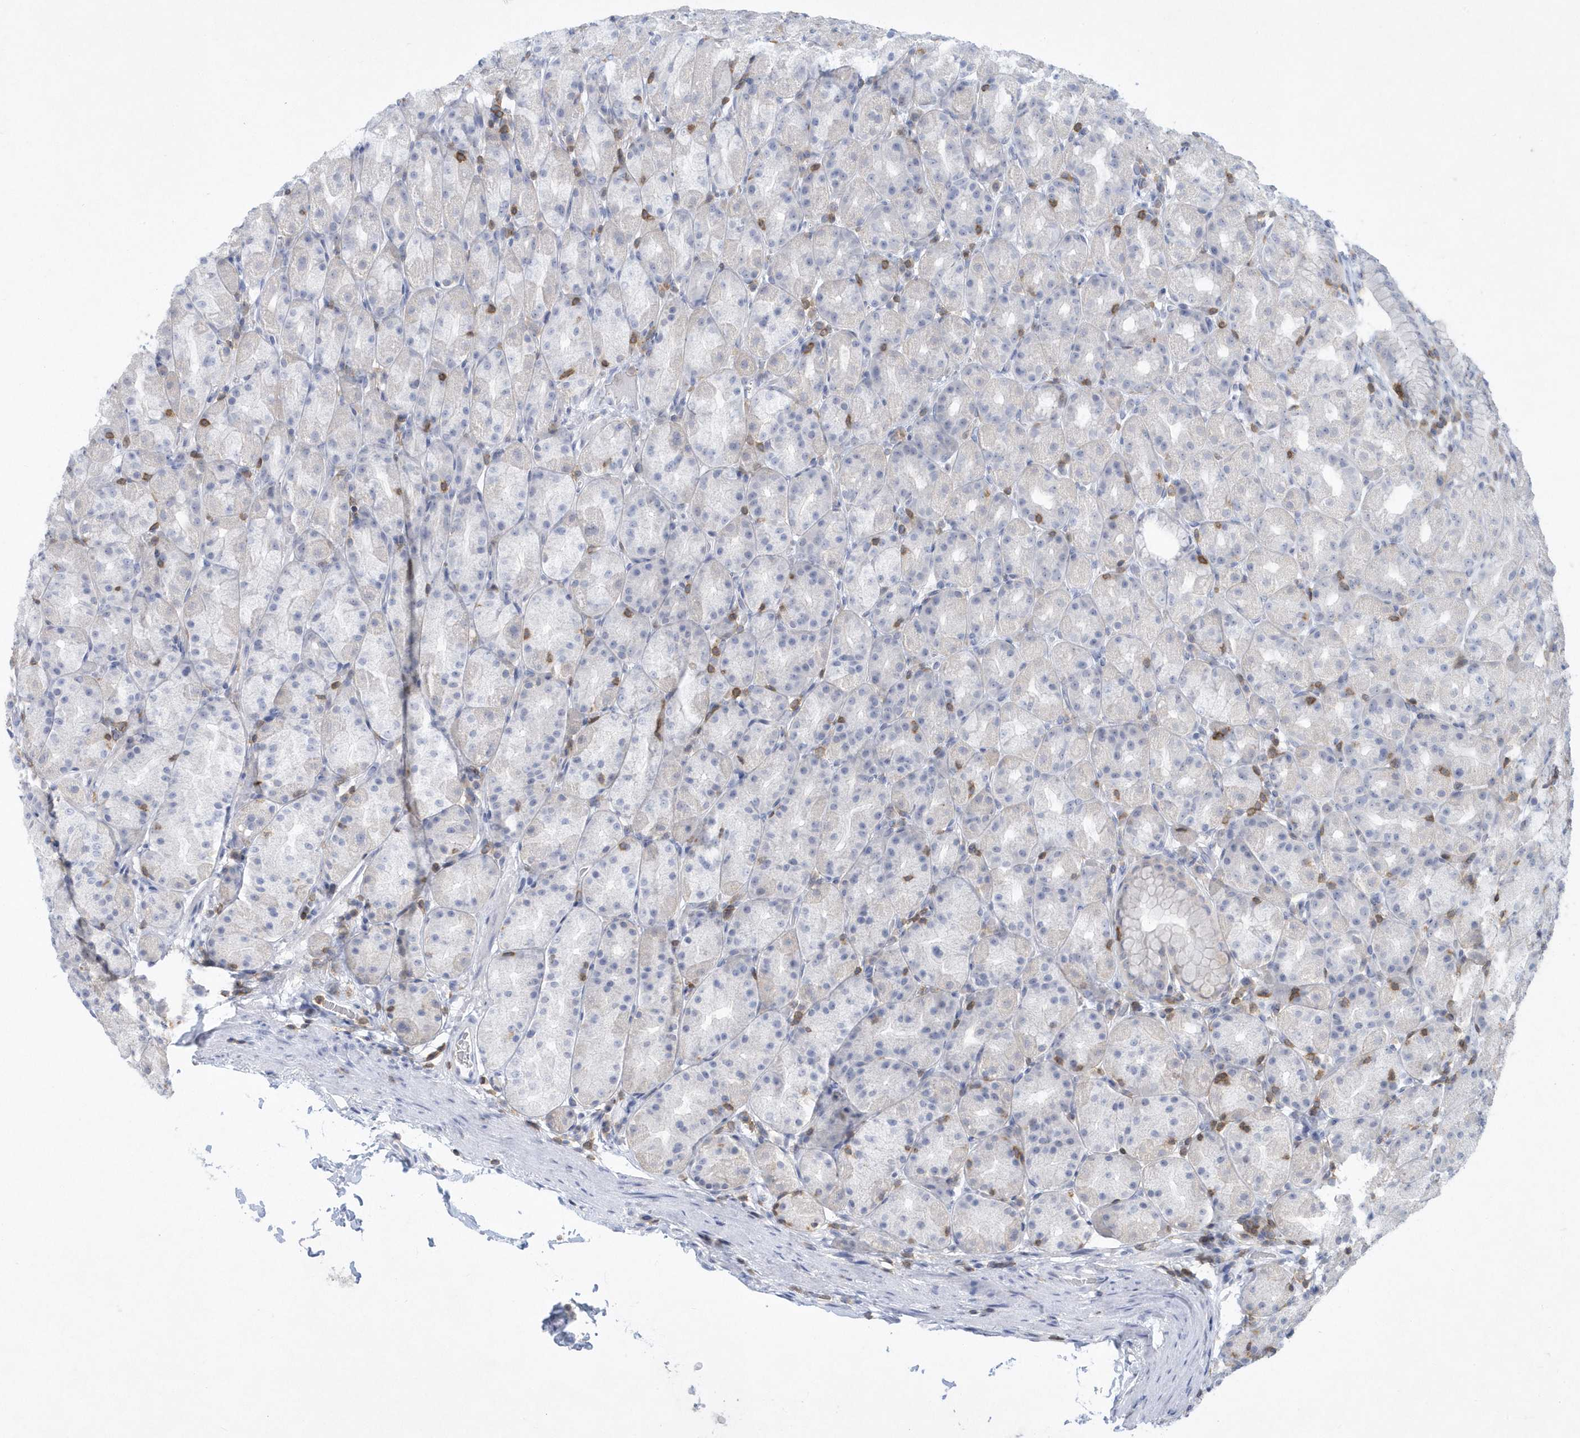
{"staining": {"intensity": "negative", "quantity": "none", "location": "none"}, "tissue": "stomach", "cell_type": "Glandular cells", "image_type": "normal", "snomed": [{"axis": "morphology", "description": "Normal tissue, NOS"}, {"axis": "topography", "description": "Stomach, upper"}], "caption": "Immunohistochemistry micrograph of unremarkable stomach: human stomach stained with DAB shows no significant protein expression in glandular cells.", "gene": "PSD4", "patient": {"sex": "male", "age": 68}}